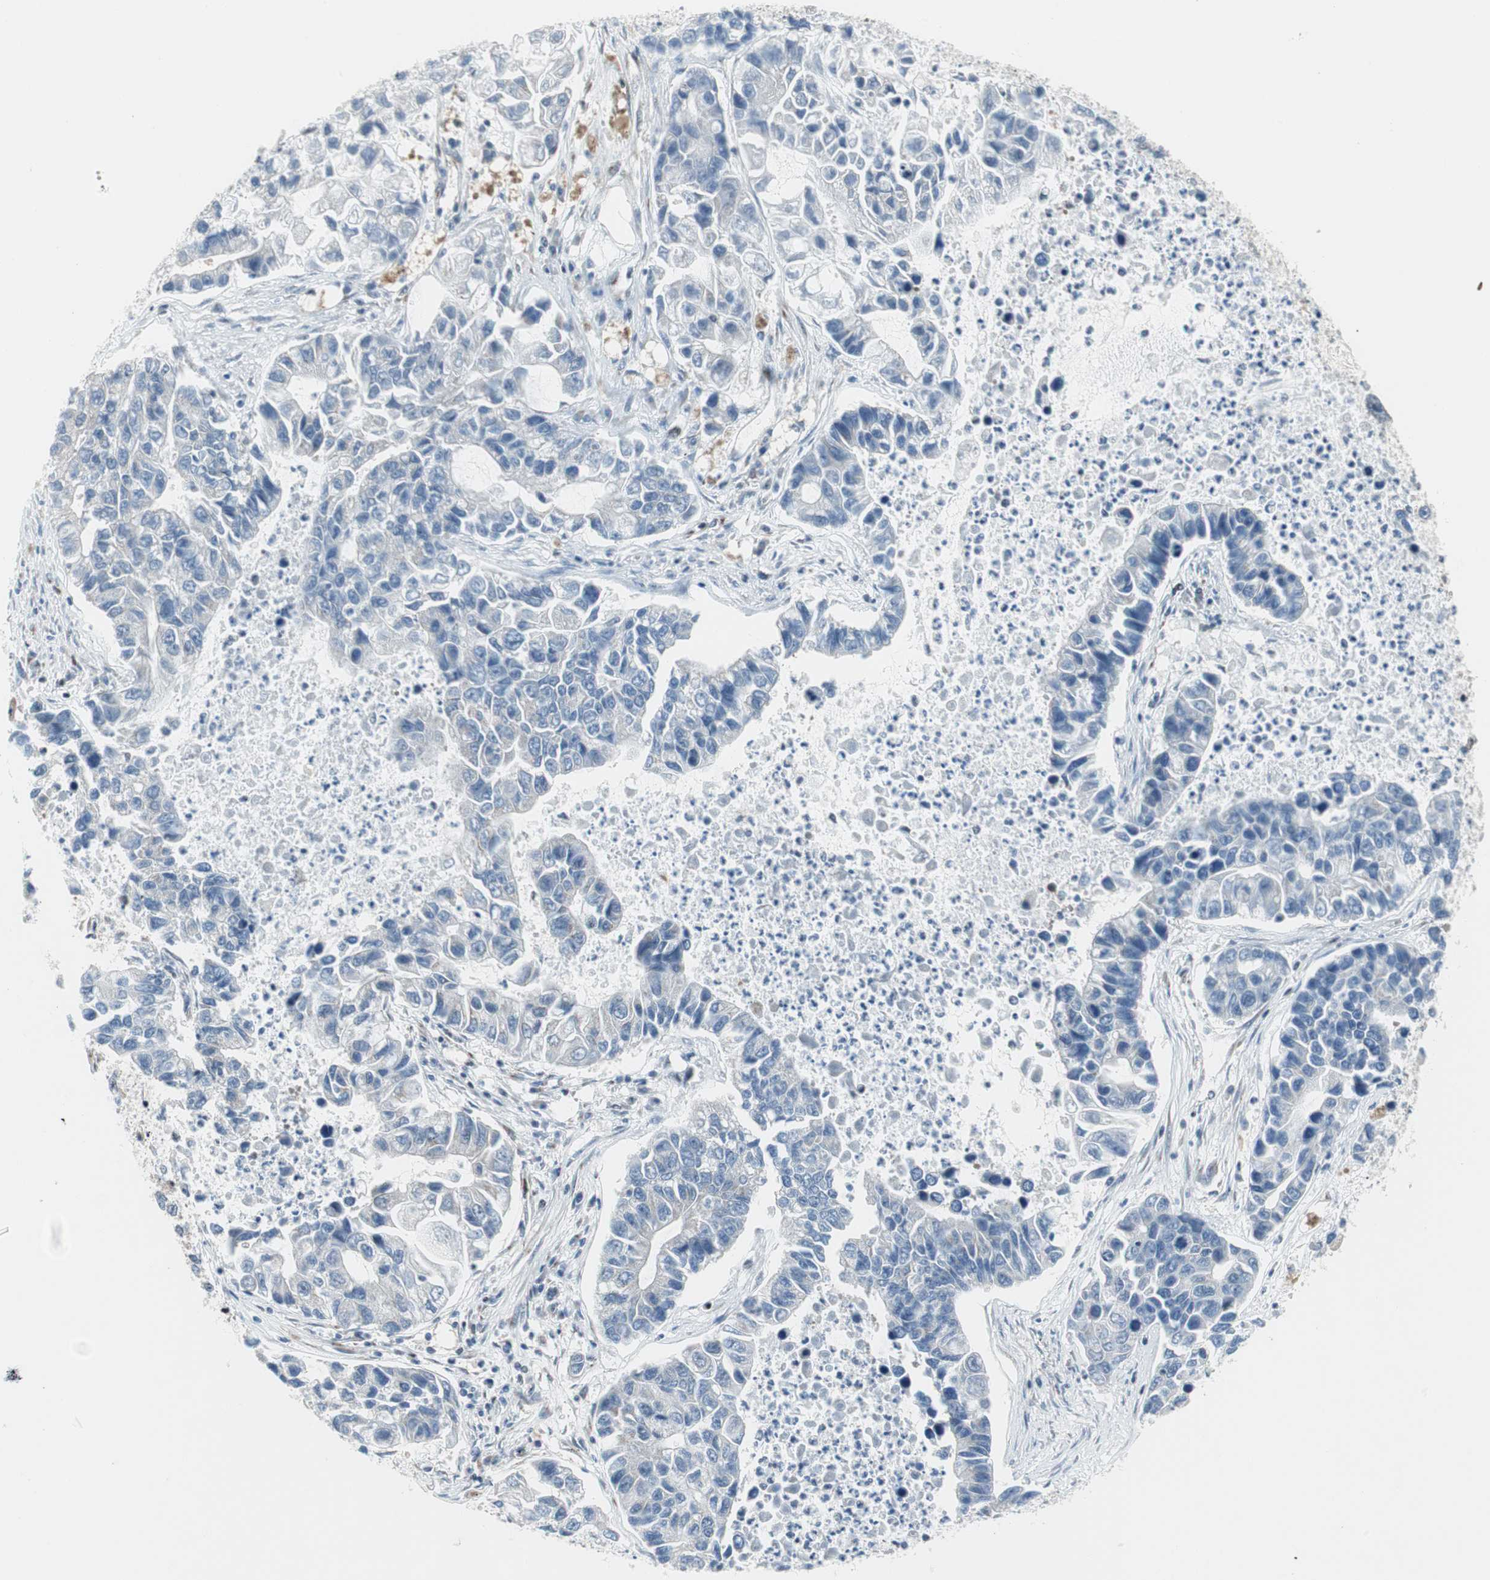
{"staining": {"intensity": "negative", "quantity": "none", "location": "none"}, "tissue": "lung cancer", "cell_type": "Tumor cells", "image_type": "cancer", "snomed": [{"axis": "morphology", "description": "Adenocarcinoma, NOS"}, {"axis": "topography", "description": "Lung"}], "caption": "IHC histopathology image of human lung cancer stained for a protein (brown), which reveals no expression in tumor cells.", "gene": "RGS10", "patient": {"sex": "female", "age": 51}}